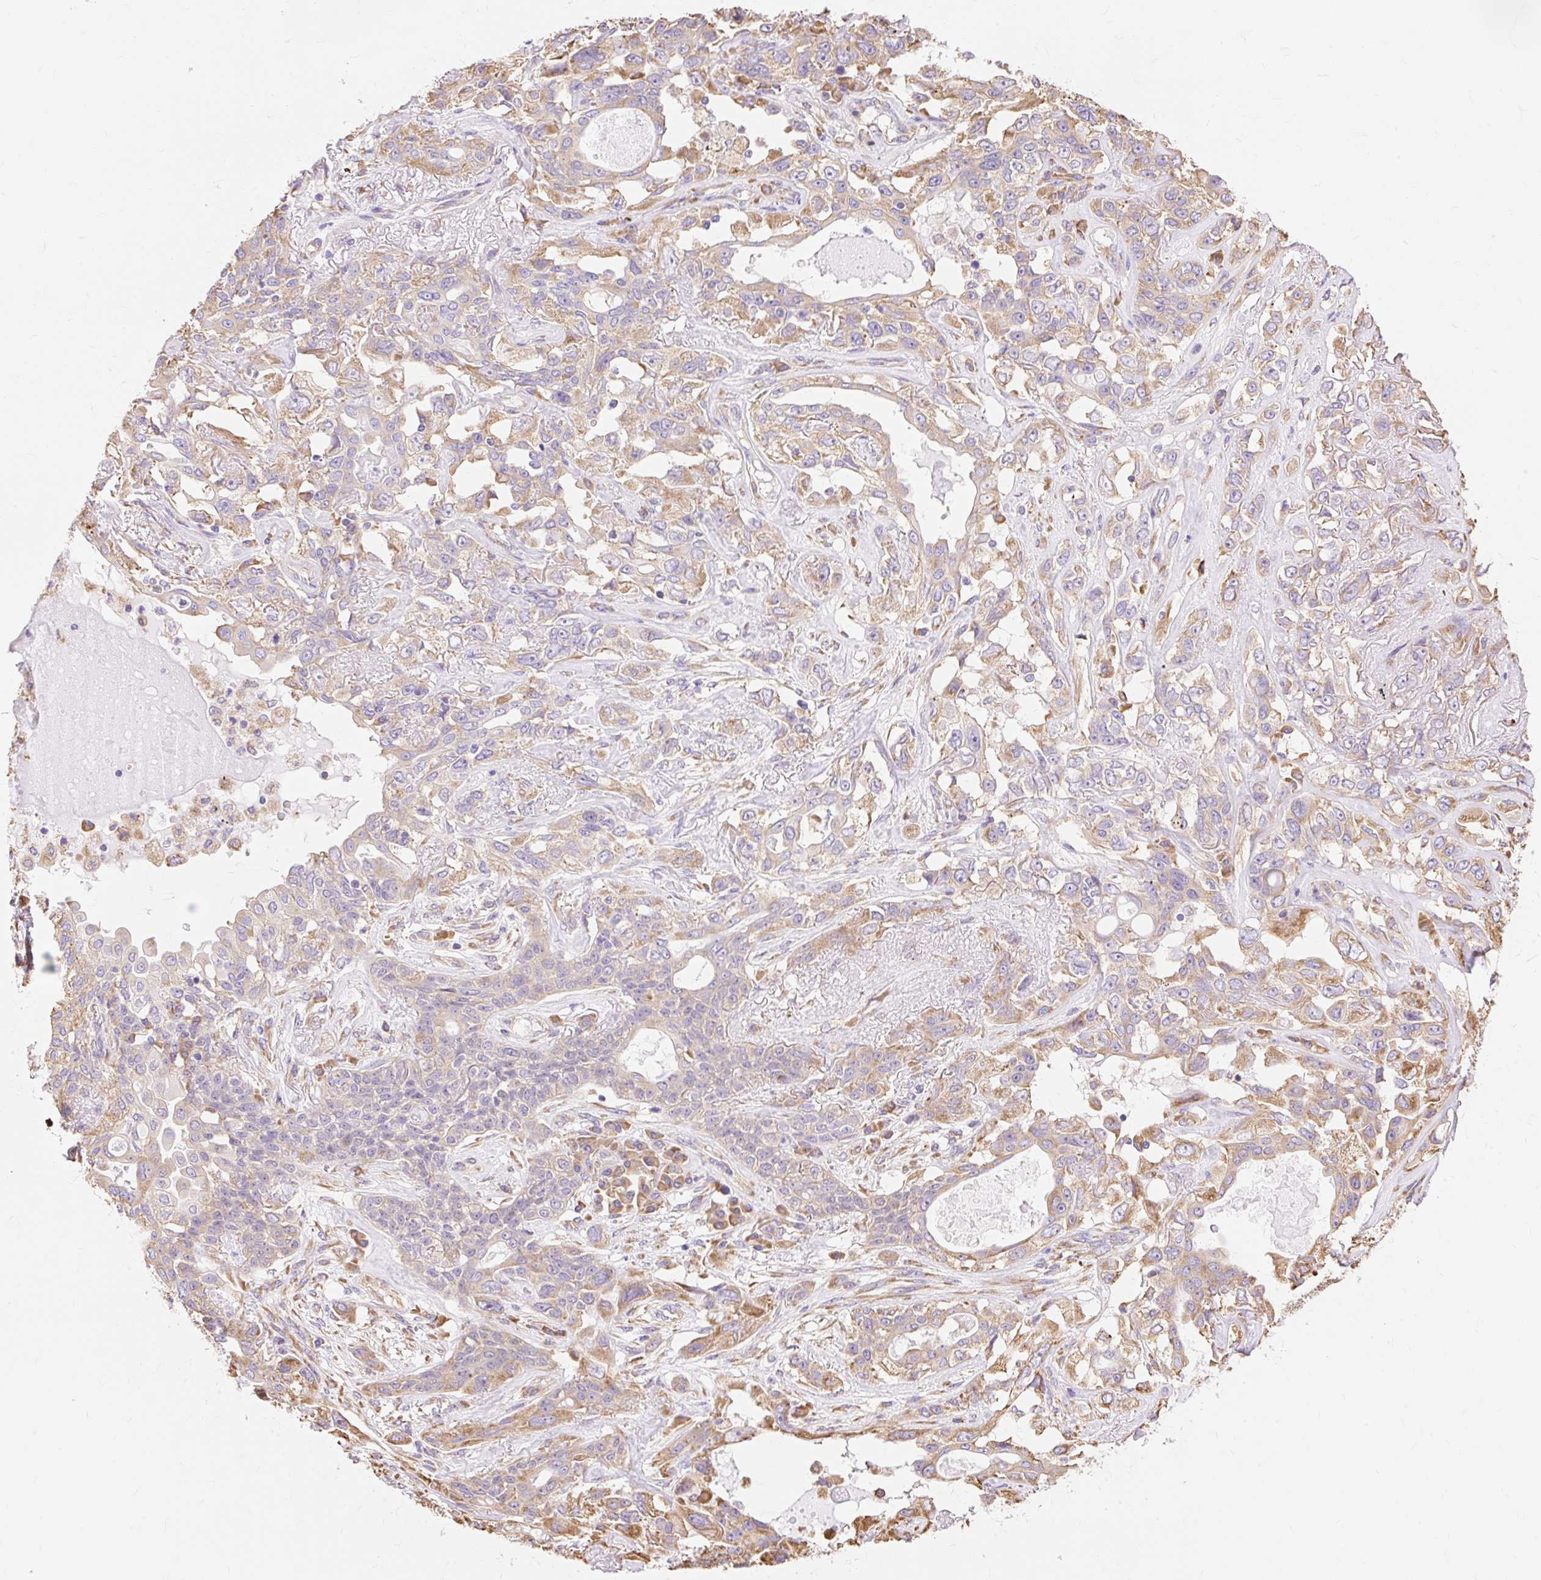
{"staining": {"intensity": "weak", "quantity": "25%-75%", "location": "cytoplasmic/membranous"}, "tissue": "lung cancer", "cell_type": "Tumor cells", "image_type": "cancer", "snomed": [{"axis": "morphology", "description": "Squamous cell carcinoma, NOS"}, {"axis": "topography", "description": "Lung"}], "caption": "The micrograph displays immunohistochemical staining of lung cancer. There is weak cytoplasmic/membranous expression is appreciated in about 25%-75% of tumor cells.", "gene": "RPS17", "patient": {"sex": "female", "age": 70}}